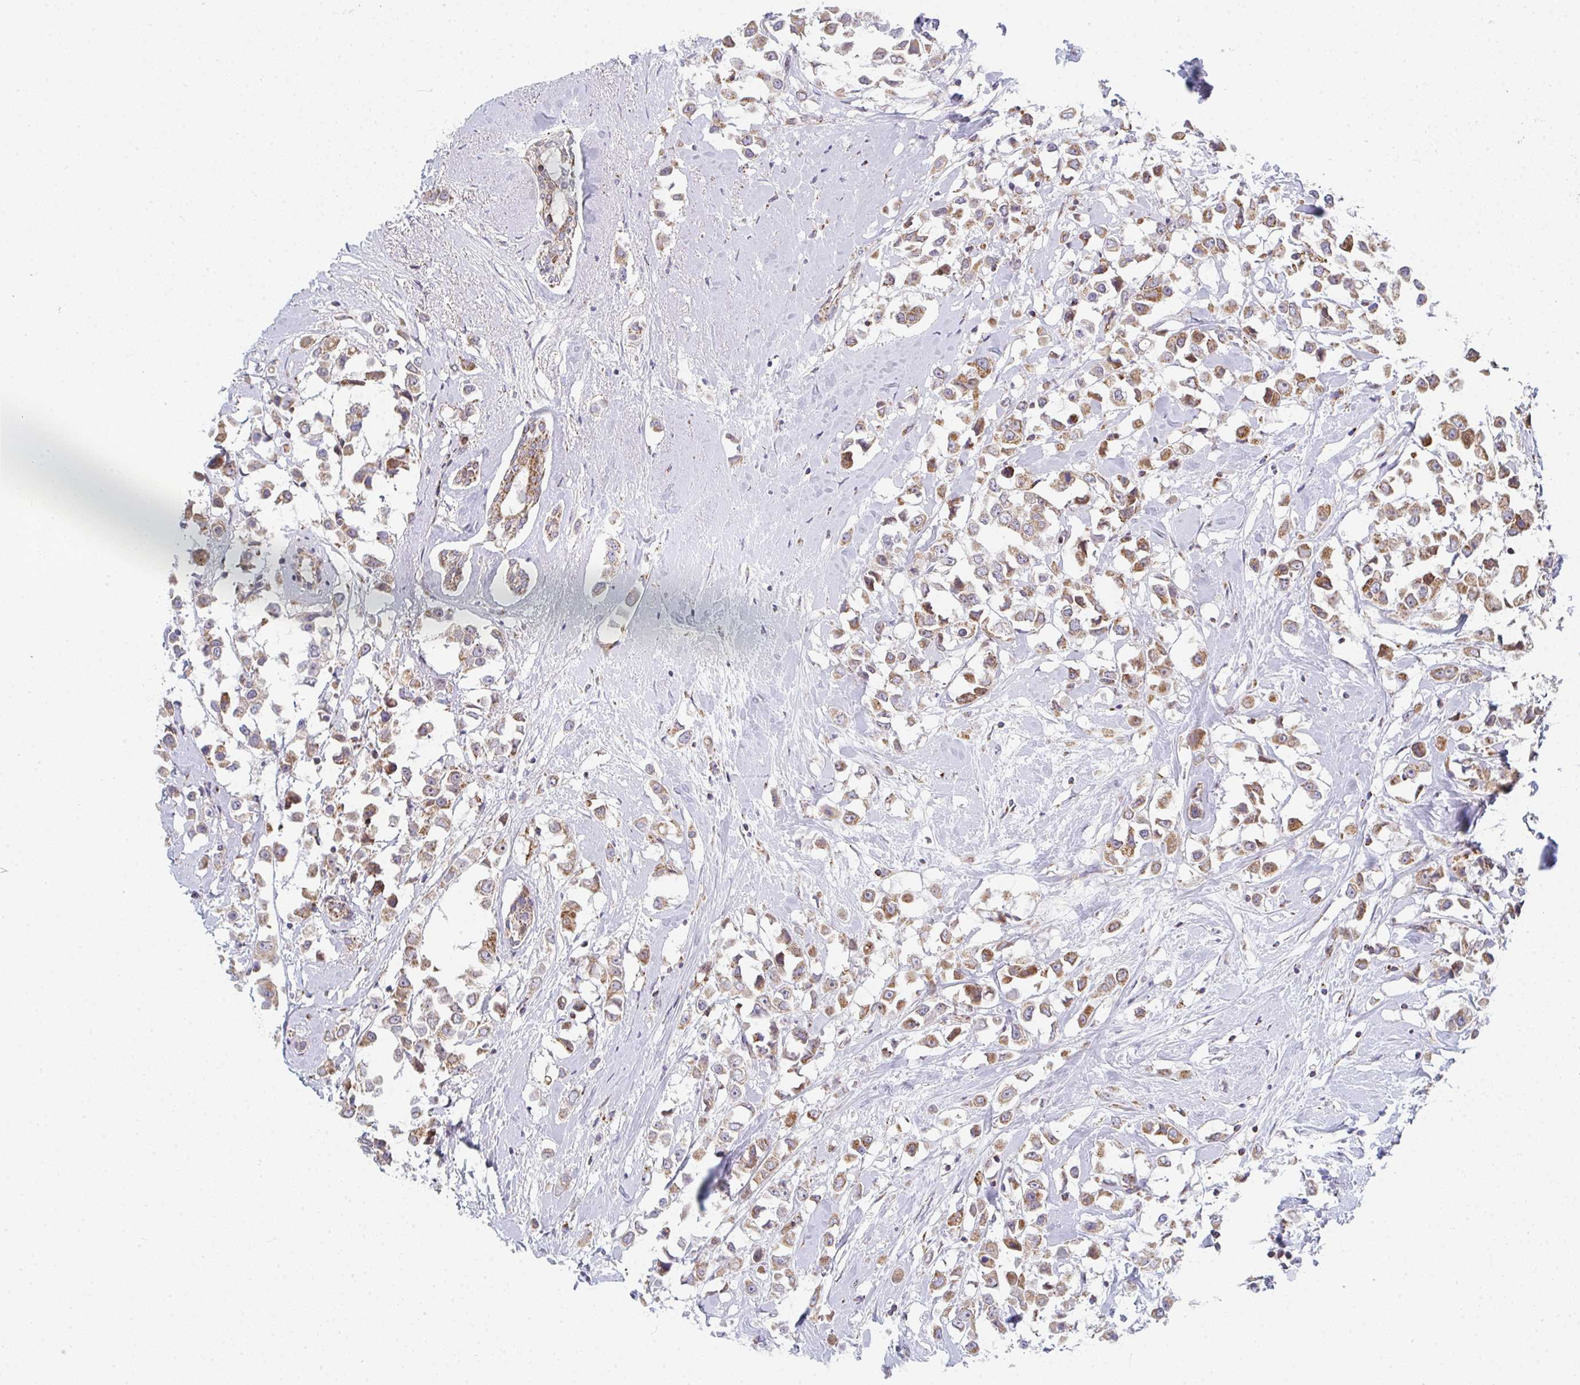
{"staining": {"intensity": "moderate", "quantity": ">75%", "location": "cytoplasmic/membranous"}, "tissue": "breast cancer", "cell_type": "Tumor cells", "image_type": "cancer", "snomed": [{"axis": "morphology", "description": "Duct carcinoma"}, {"axis": "topography", "description": "Breast"}], "caption": "Invasive ductal carcinoma (breast) stained with DAB immunohistochemistry (IHC) displays medium levels of moderate cytoplasmic/membranous expression in approximately >75% of tumor cells.", "gene": "PRKCH", "patient": {"sex": "female", "age": 61}}